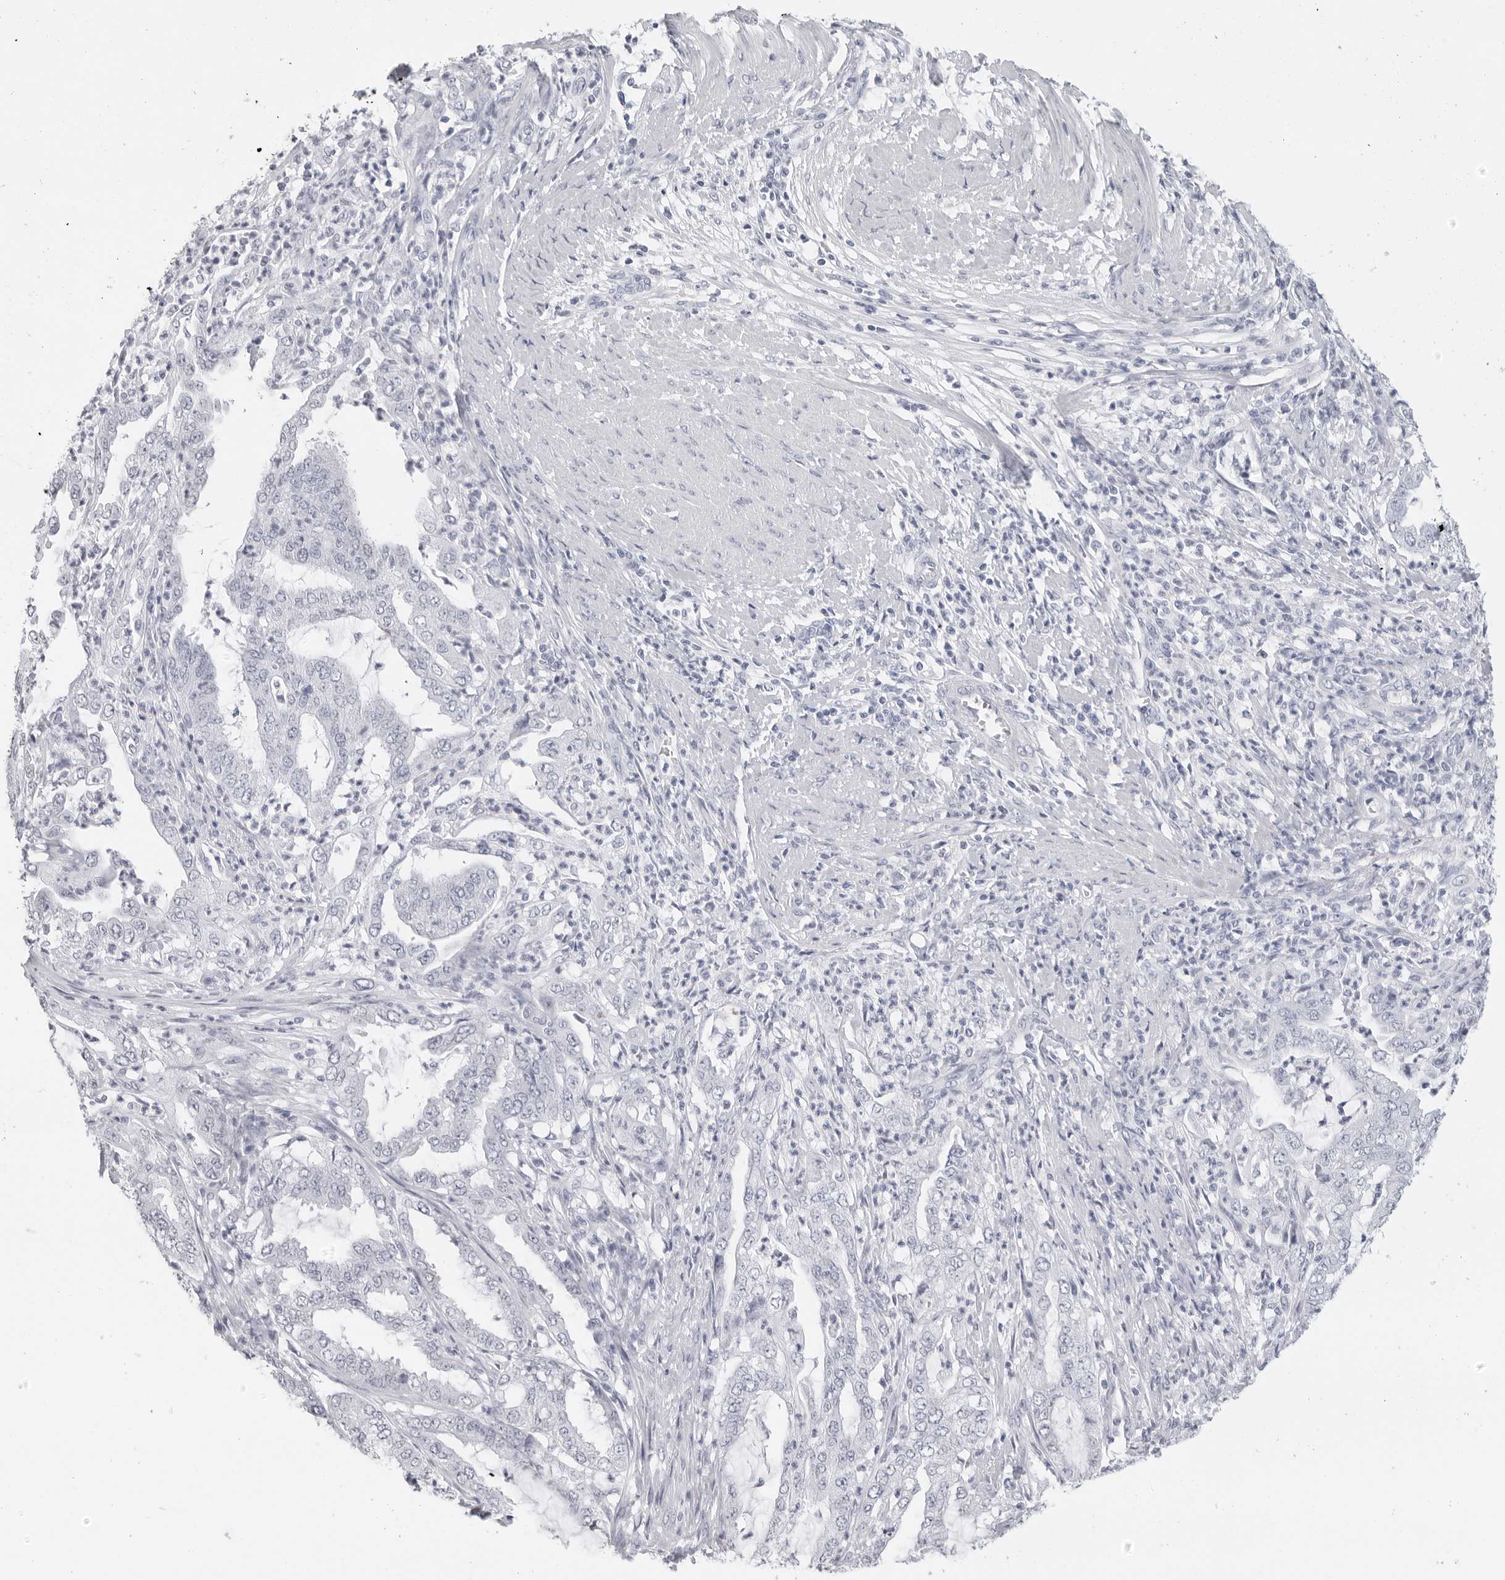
{"staining": {"intensity": "negative", "quantity": "none", "location": "none"}, "tissue": "endometrial cancer", "cell_type": "Tumor cells", "image_type": "cancer", "snomed": [{"axis": "morphology", "description": "Adenocarcinoma, NOS"}, {"axis": "topography", "description": "Endometrium"}], "caption": "The IHC photomicrograph has no significant staining in tumor cells of endometrial cancer (adenocarcinoma) tissue.", "gene": "AGMAT", "patient": {"sex": "female", "age": 51}}